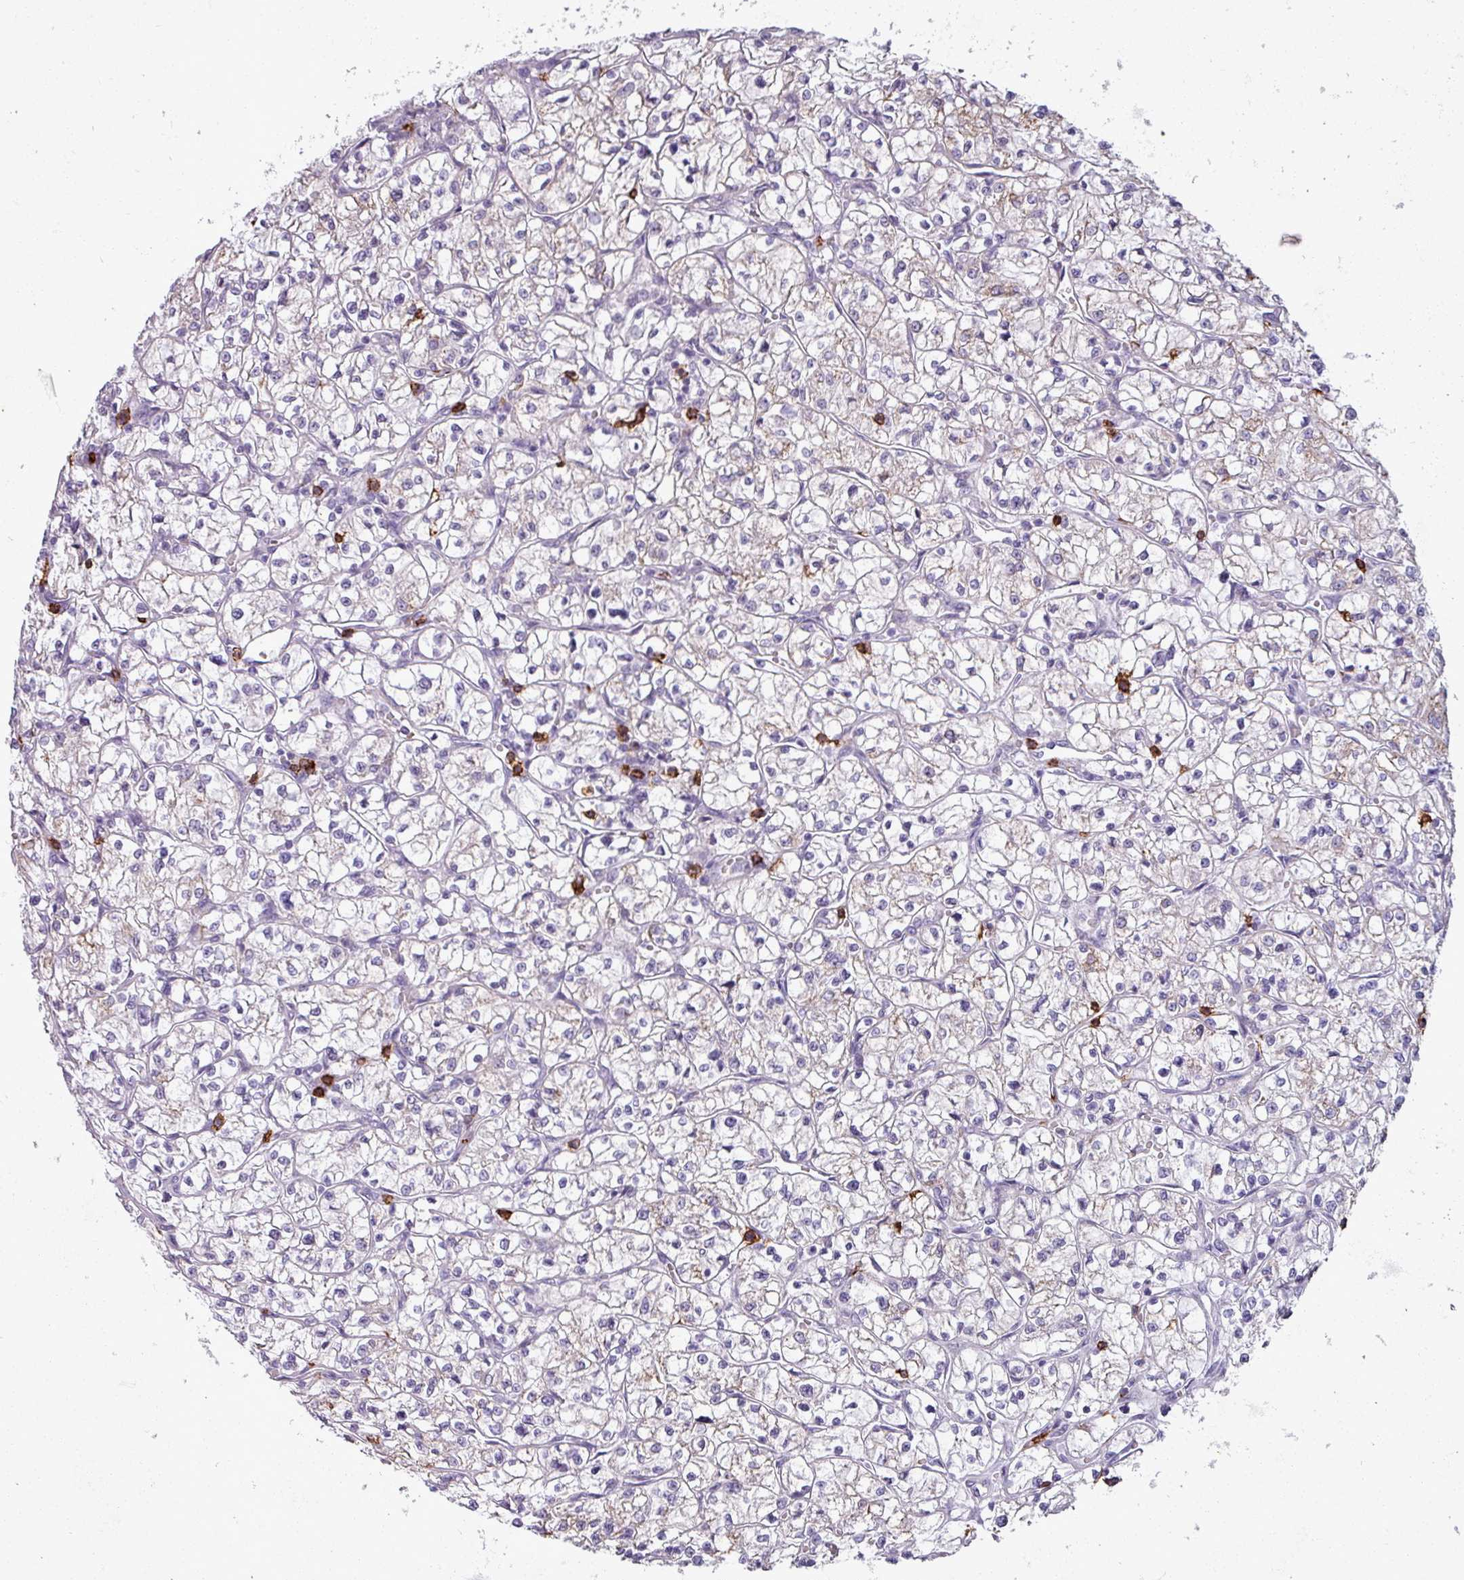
{"staining": {"intensity": "negative", "quantity": "none", "location": "none"}, "tissue": "renal cancer", "cell_type": "Tumor cells", "image_type": "cancer", "snomed": [{"axis": "morphology", "description": "Adenocarcinoma, NOS"}, {"axis": "topography", "description": "Kidney"}], "caption": "Immunohistochemistry (IHC) of adenocarcinoma (renal) reveals no staining in tumor cells.", "gene": "CD8A", "patient": {"sex": "female", "age": 64}}